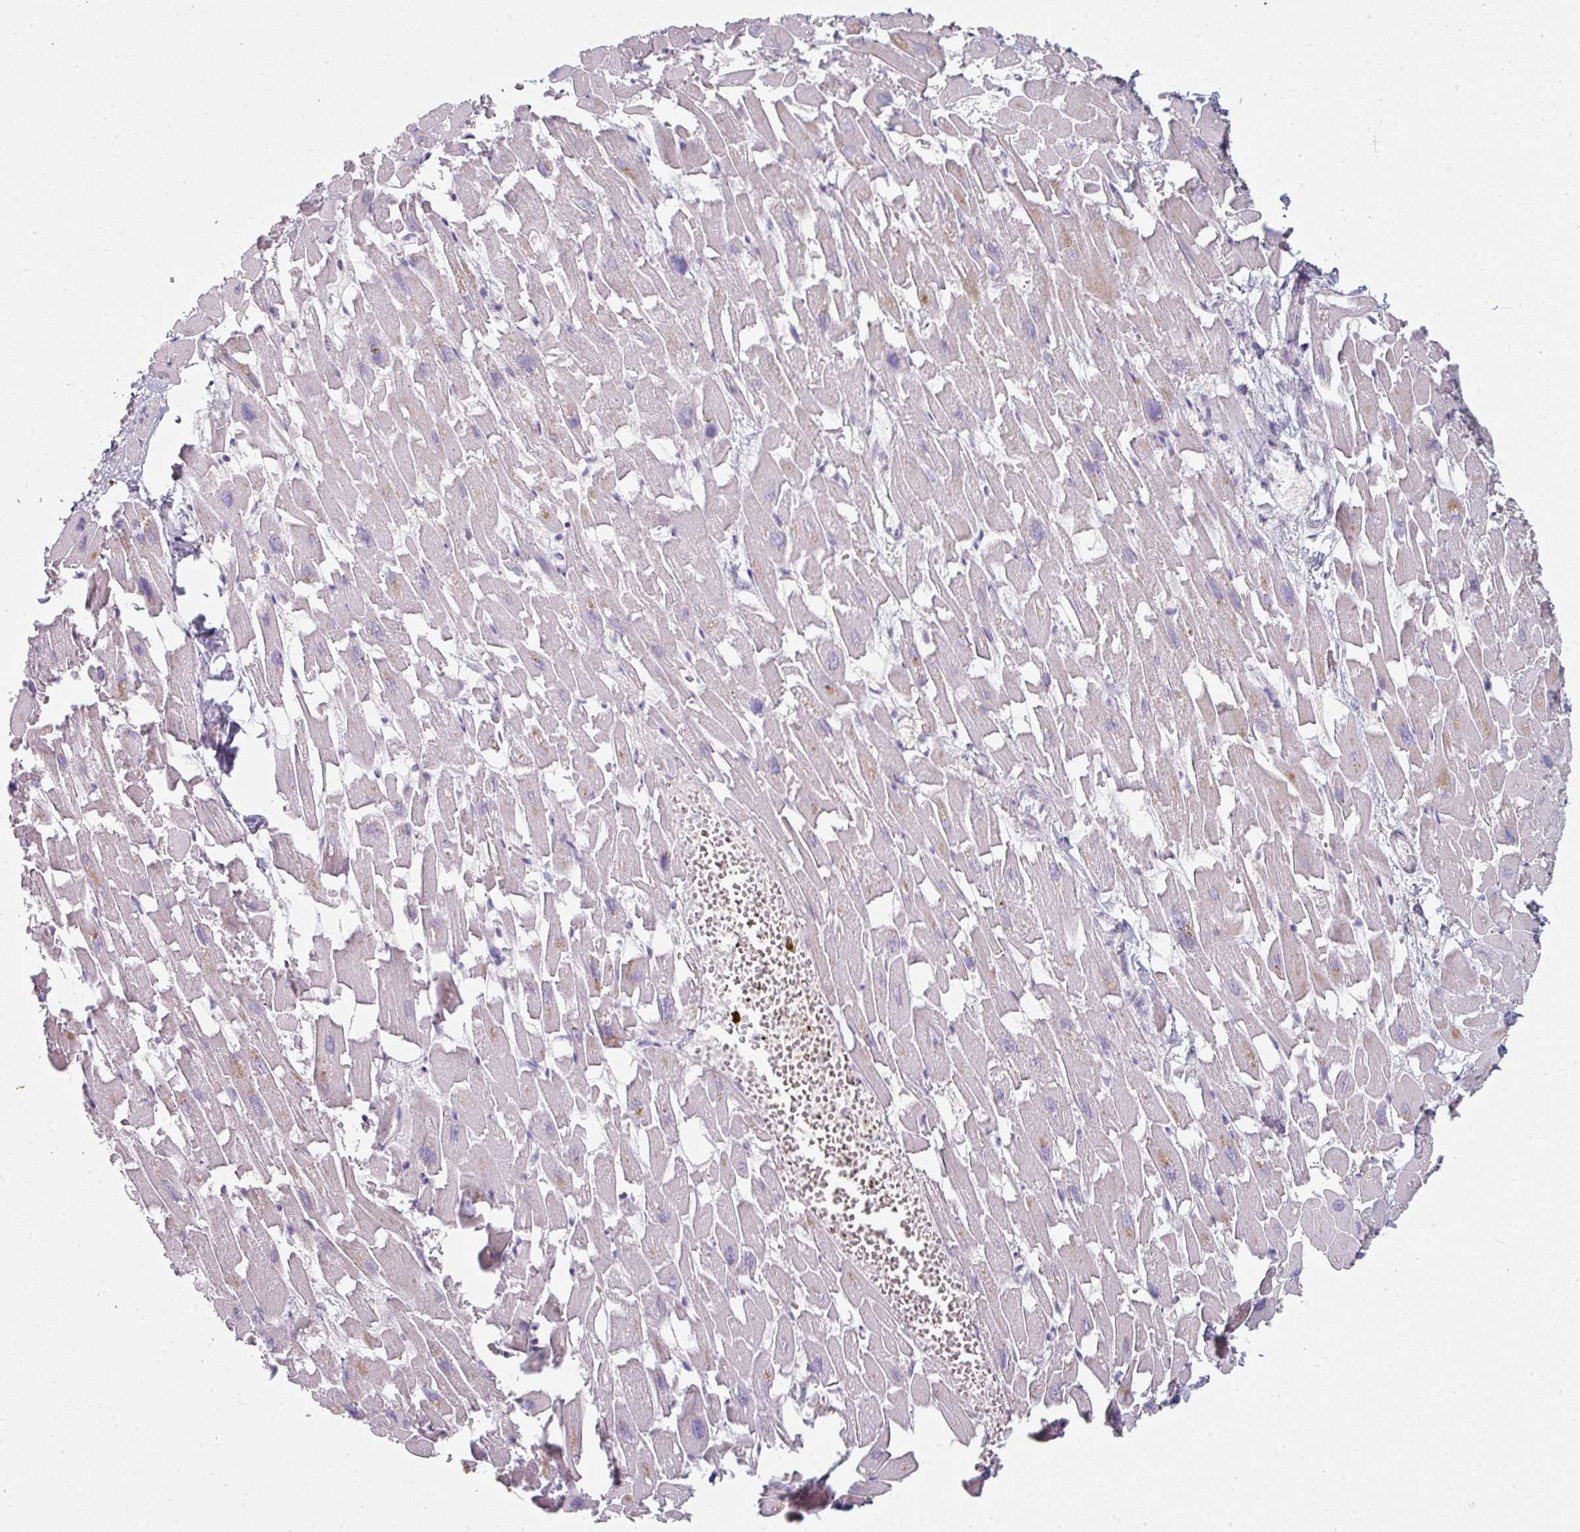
{"staining": {"intensity": "strong", "quantity": "25%-75%", "location": "cytoplasmic/membranous"}, "tissue": "heart muscle", "cell_type": "Cardiomyocytes", "image_type": "normal", "snomed": [{"axis": "morphology", "description": "Normal tissue, NOS"}, {"axis": "topography", "description": "Heart"}], "caption": "This histopathology image exhibits immunohistochemistry staining of normal human heart muscle, with high strong cytoplasmic/membranous positivity in approximately 25%-75% of cardiomyocytes.", "gene": "WSB2", "patient": {"sex": "female", "age": 64}}